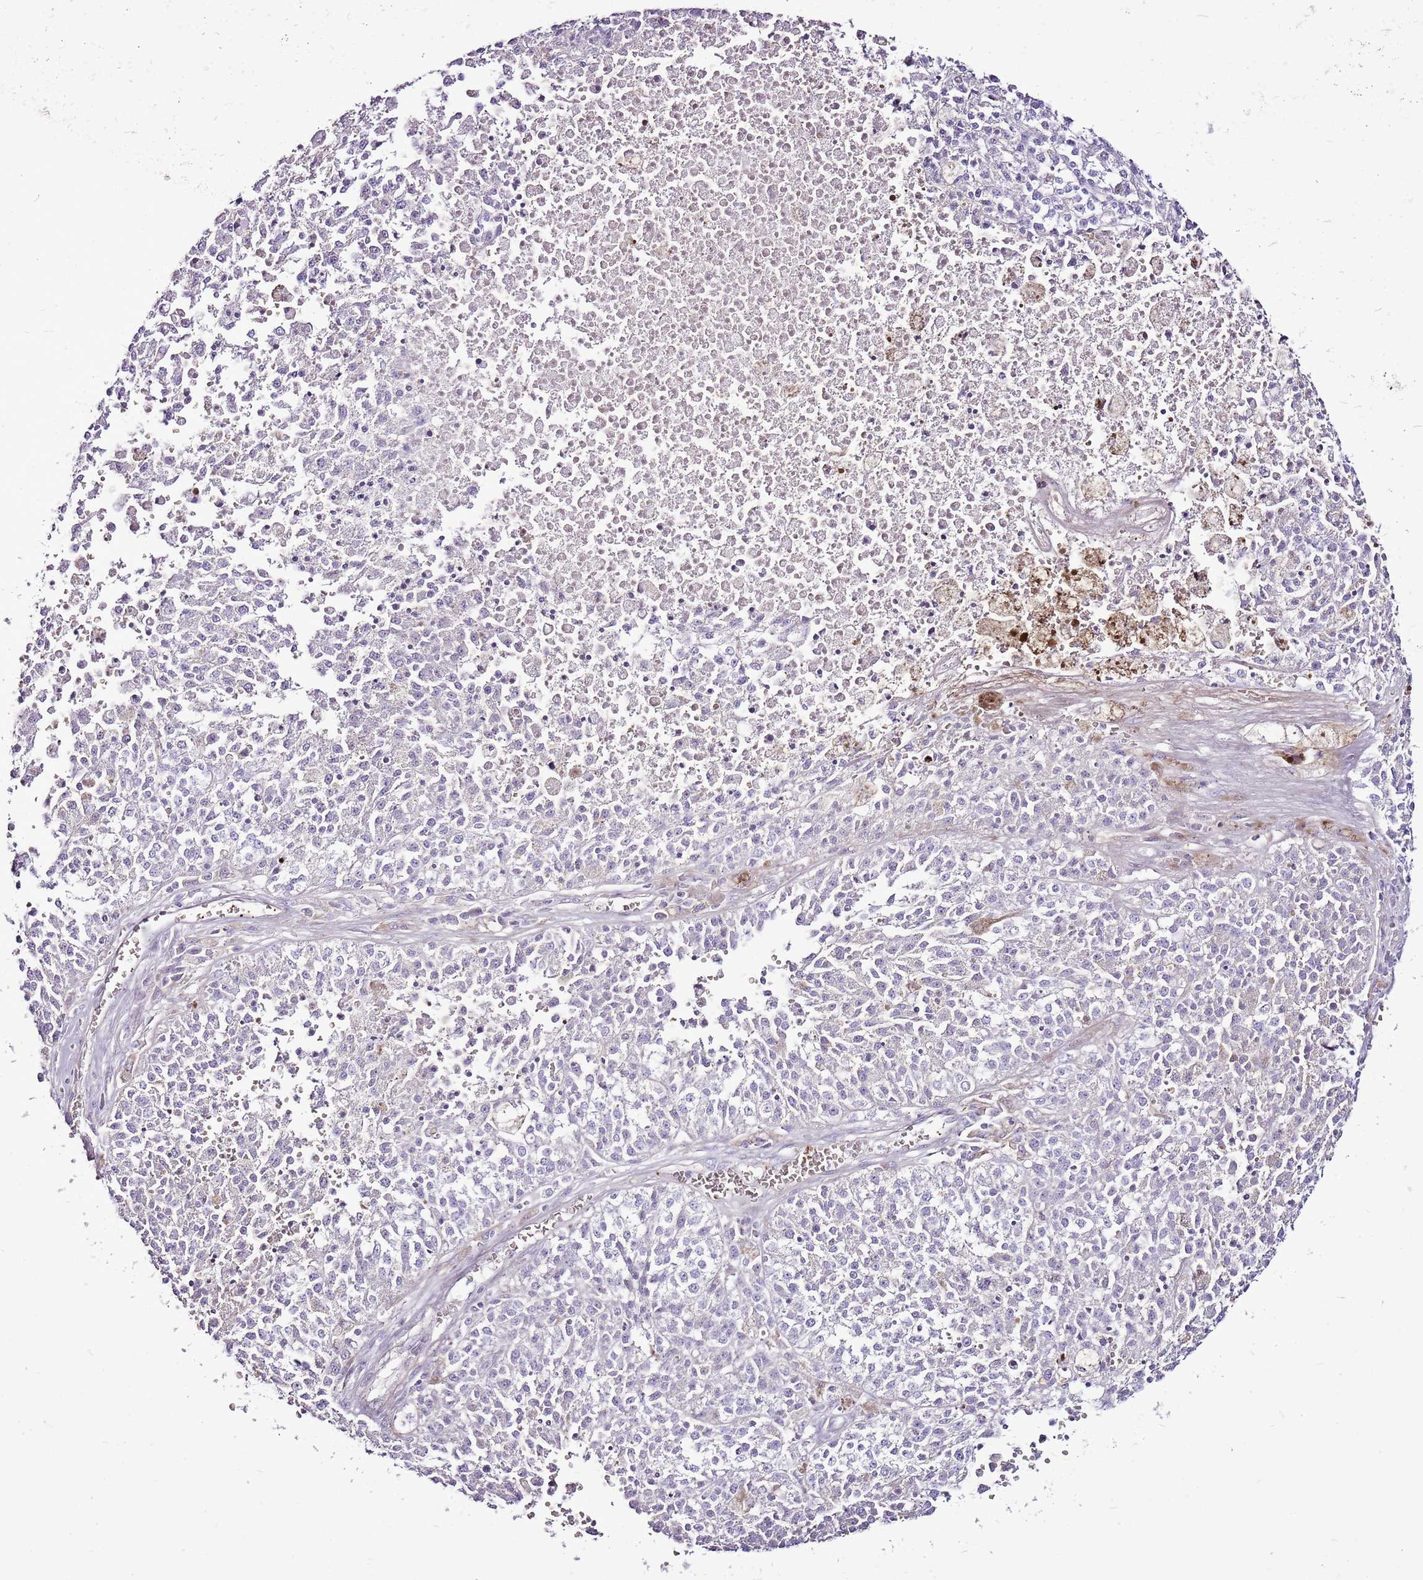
{"staining": {"intensity": "negative", "quantity": "none", "location": "none"}, "tissue": "melanoma", "cell_type": "Tumor cells", "image_type": "cancer", "snomed": [{"axis": "morphology", "description": "Malignant melanoma, NOS"}, {"axis": "topography", "description": "Skin"}], "caption": "The immunohistochemistry image has no significant expression in tumor cells of melanoma tissue. (Immunohistochemistry (ihc), brightfield microscopy, high magnification).", "gene": "CHAC2", "patient": {"sex": "female", "age": 64}}